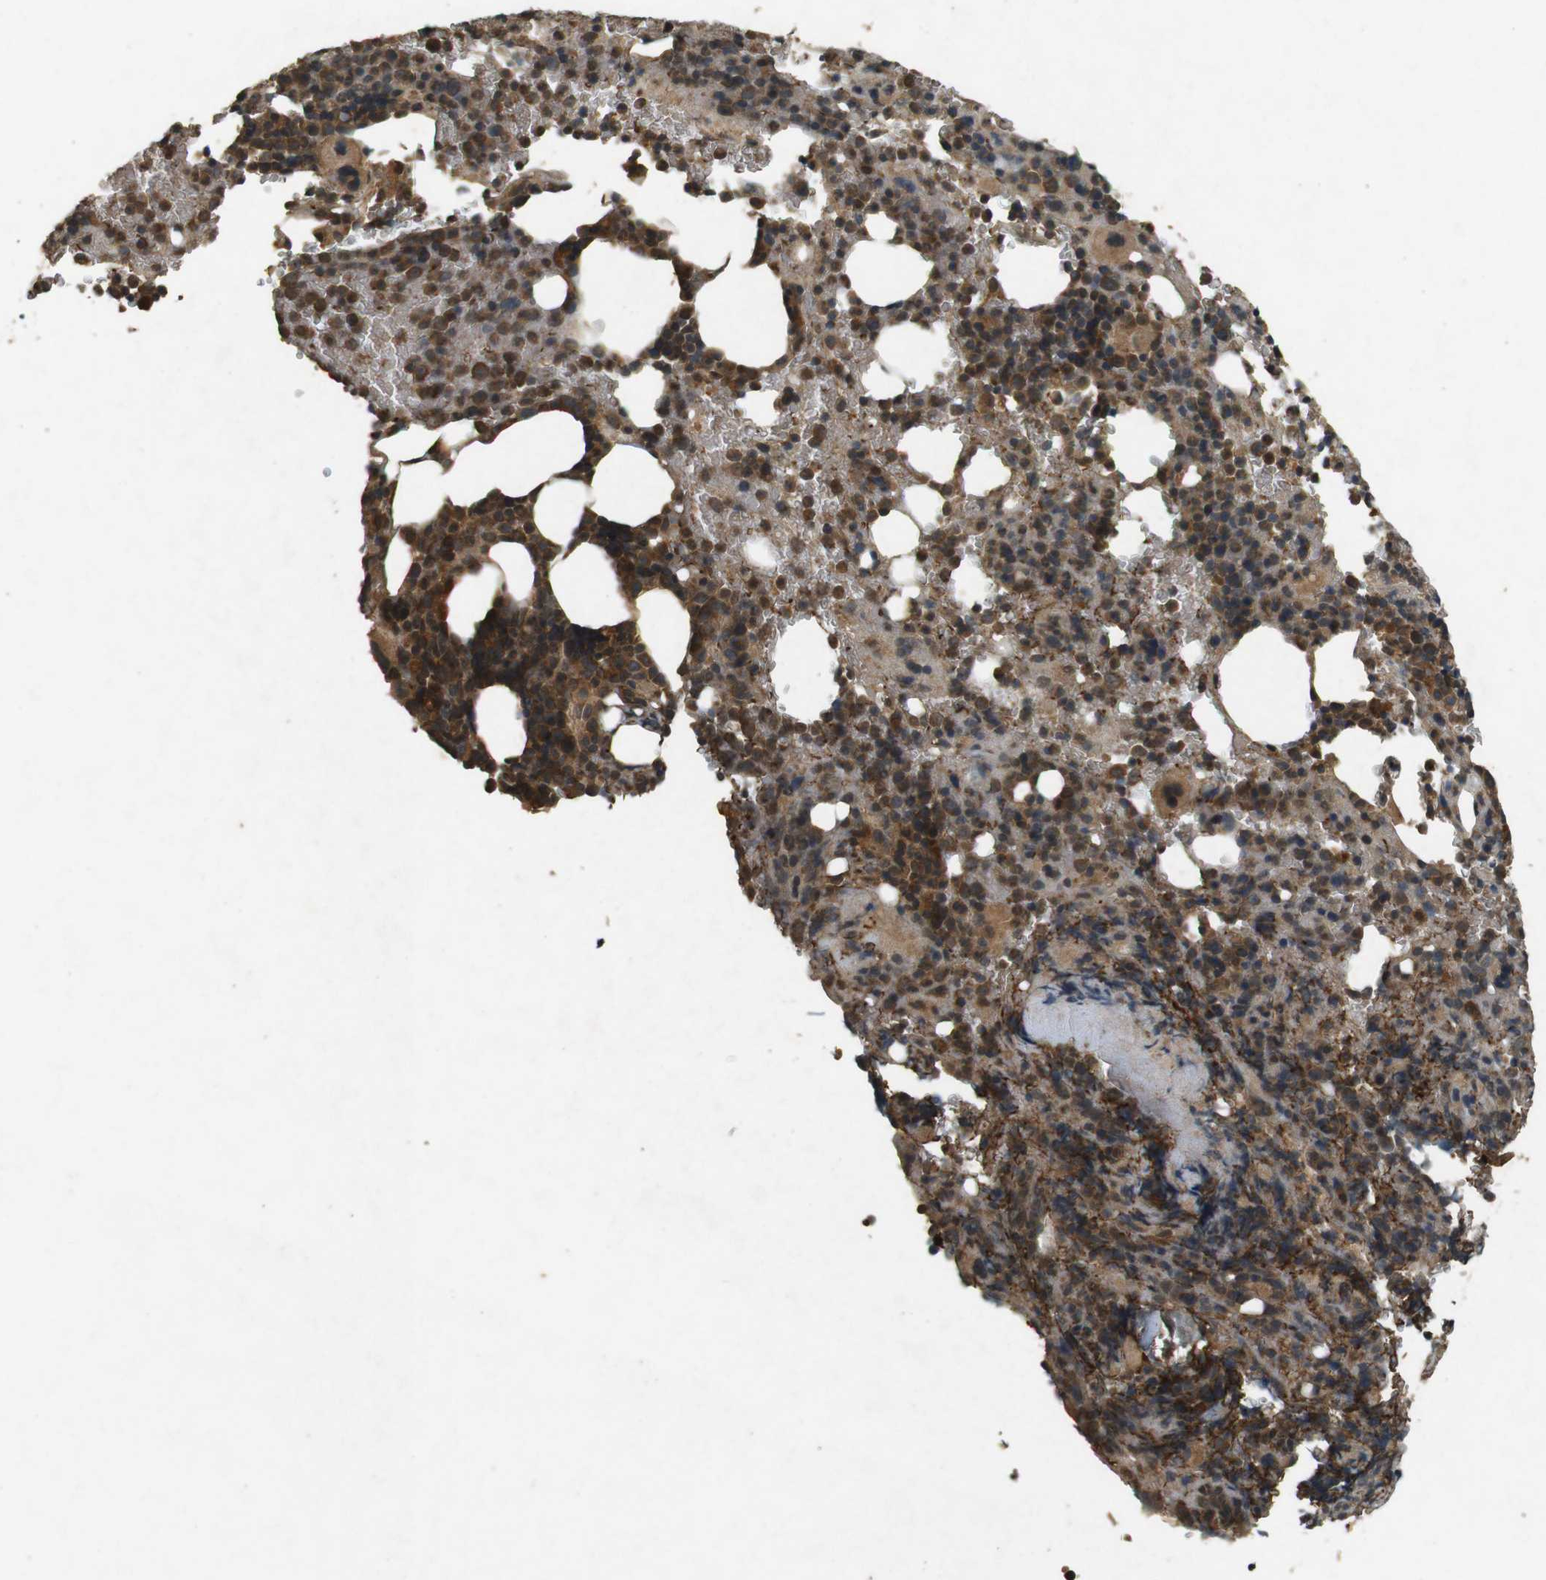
{"staining": {"intensity": "strong", "quantity": ">75%", "location": "cytoplasmic/membranous"}, "tissue": "bone marrow", "cell_type": "Hematopoietic cells", "image_type": "normal", "snomed": [{"axis": "morphology", "description": "Normal tissue, NOS"}, {"axis": "morphology", "description": "Inflammation, NOS"}, {"axis": "topography", "description": "Bone marrow"}], "caption": "Immunohistochemical staining of normal bone marrow shows high levels of strong cytoplasmic/membranous positivity in about >75% of hematopoietic cells.", "gene": "TAP1", "patient": {"sex": "male", "age": 72}}